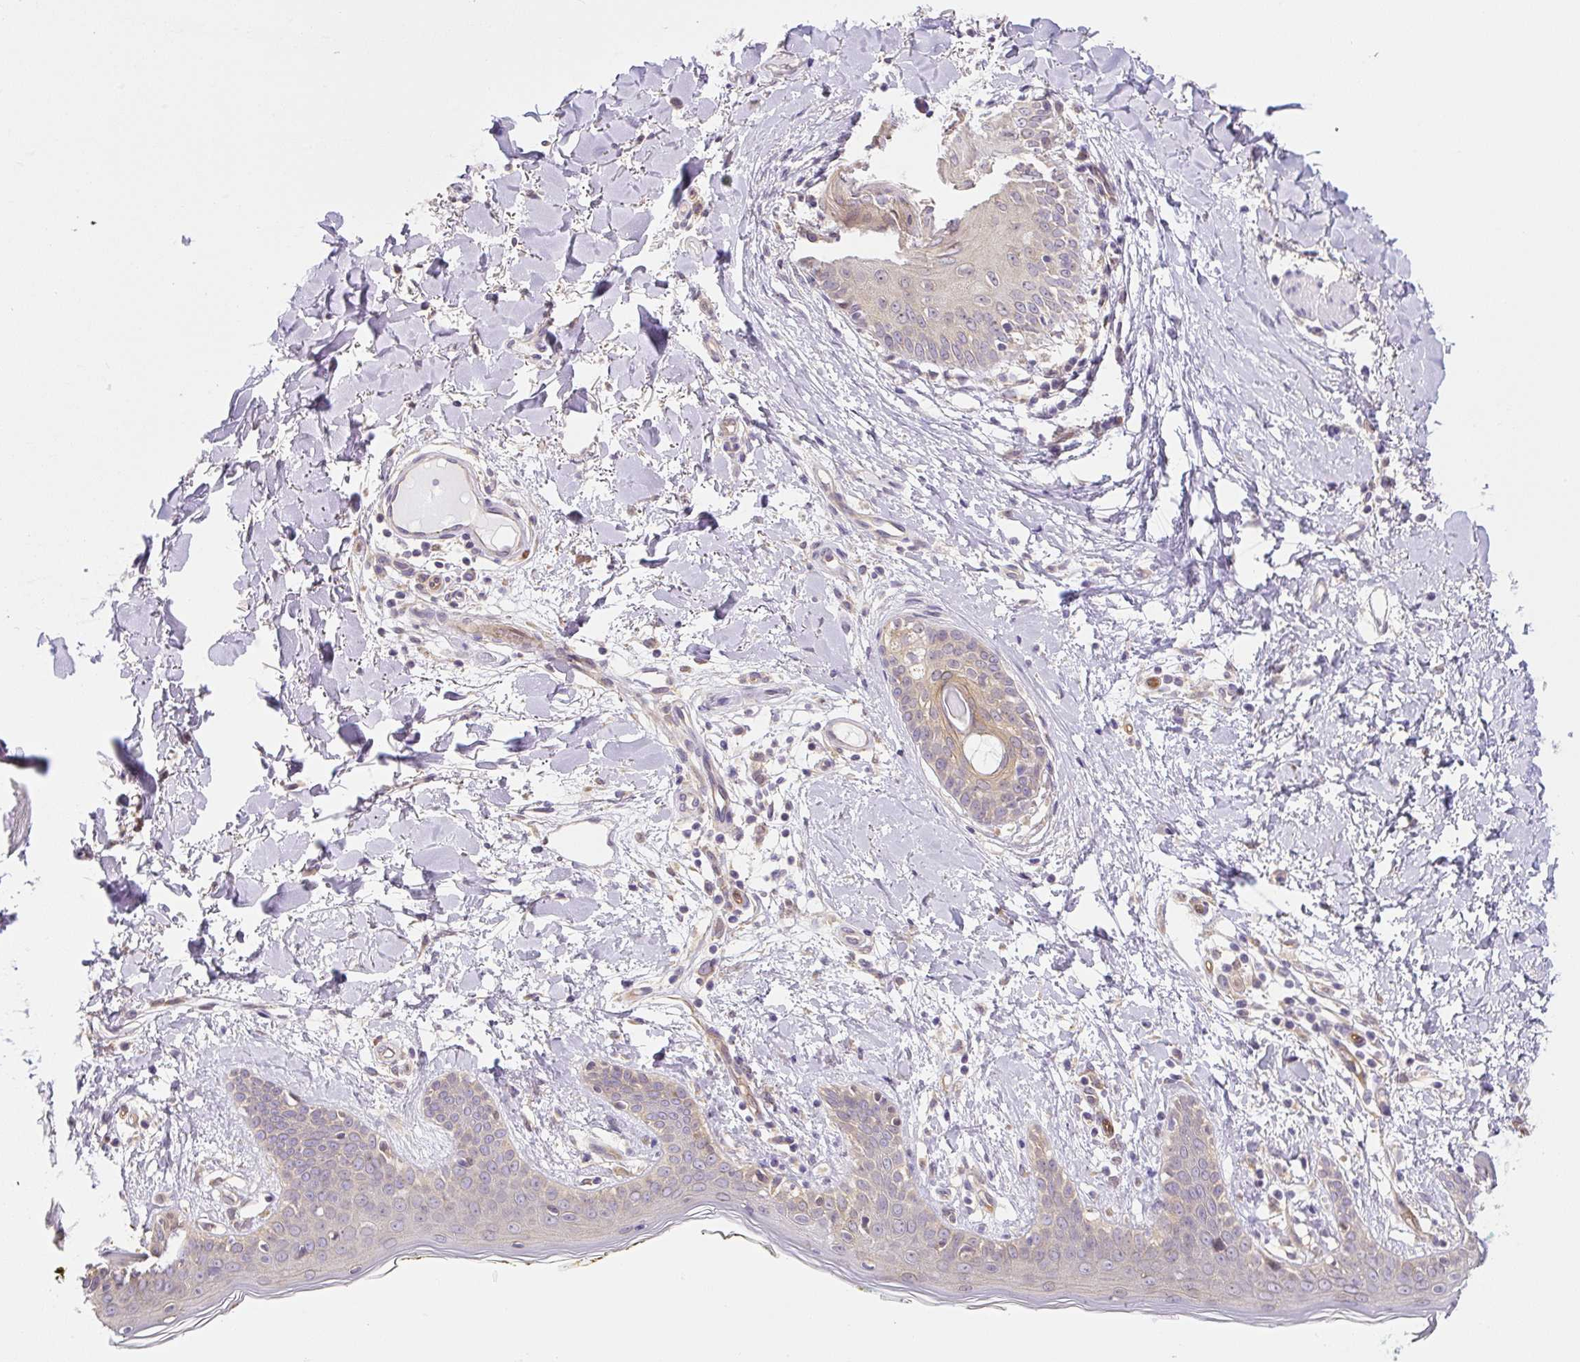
{"staining": {"intensity": "moderate", "quantity": "<25%", "location": "cytoplasmic/membranous"}, "tissue": "skin", "cell_type": "Fibroblasts", "image_type": "normal", "snomed": [{"axis": "morphology", "description": "Normal tissue, NOS"}, {"axis": "topography", "description": "Skin"}], "caption": "A high-resolution histopathology image shows immunohistochemistry staining of unremarkable skin, which demonstrates moderate cytoplasmic/membranous expression in approximately <25% of fibroblasts.", "gene": "PLA2G4A", "patient": {"sex": "female", "age": 34}}